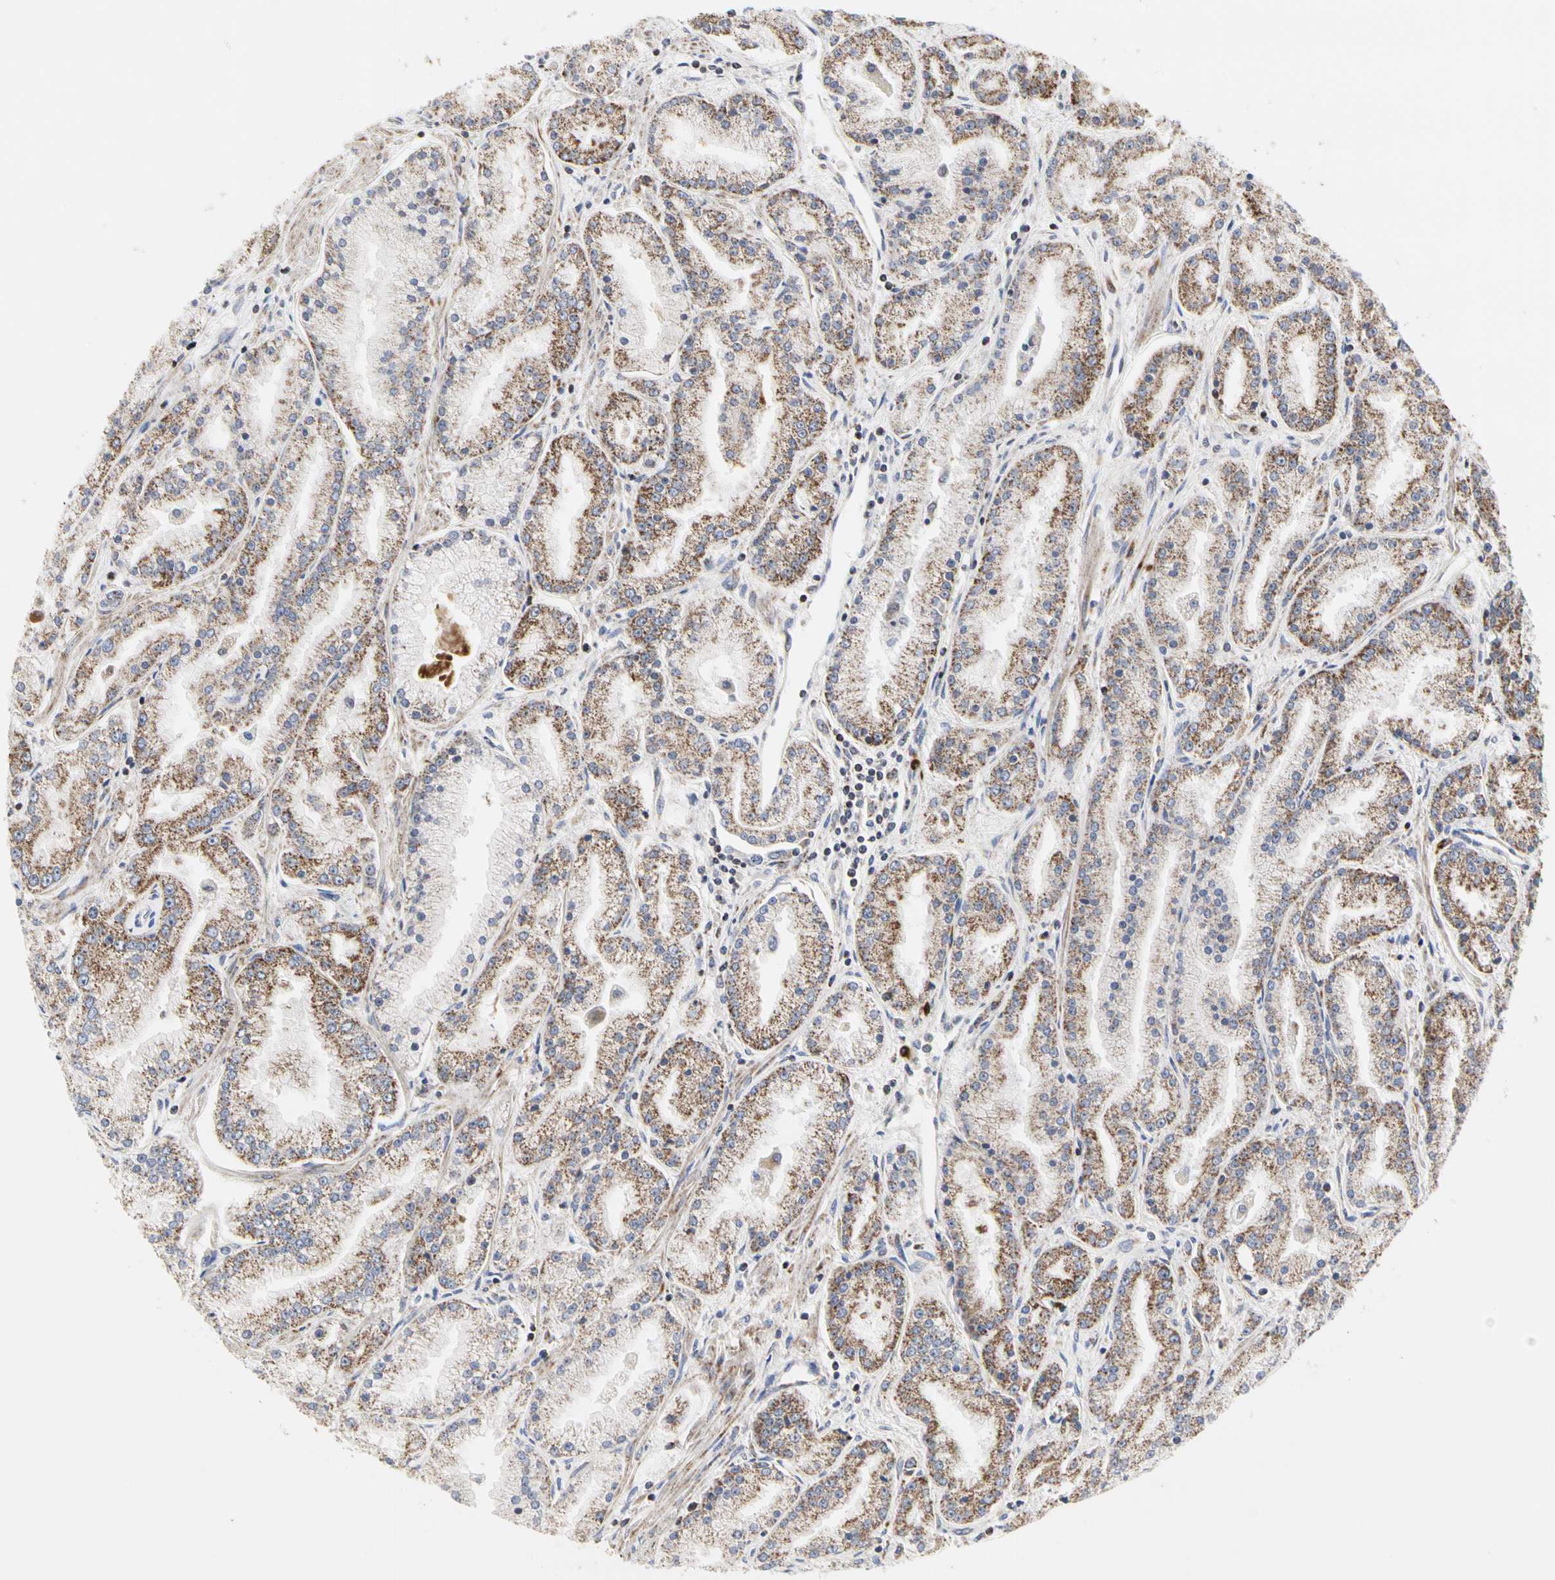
{"staining": {"intensity": "moderate", "quantity": ">75%", "location": "cytoplasmic/membranous"}, "tissue": "prostate cancer", "cell_type": "Tumor cells", "image_type": "cancer", "snomed": [{"axis": "morphology", "description": "Adenocarcinoma, High grade"}, {"axis": "topography", "description": "Prostate"}], "caption": "An immunohistochemistry (IHC) micrograph of neoplastic tissue is shown. Protein staining in brown labels moderate cytoplasmic/membranous positivity in high-grade adenocarcinoma (prostate) within tumor cells. Using DAB (3,3'-diaminobenzidine) (brown) and hematoxylin (blue) stains, captured at high magnification using brightfield microscopy.", "gene": "TSKU", "patient": {"sex": "male", "age": 61}}